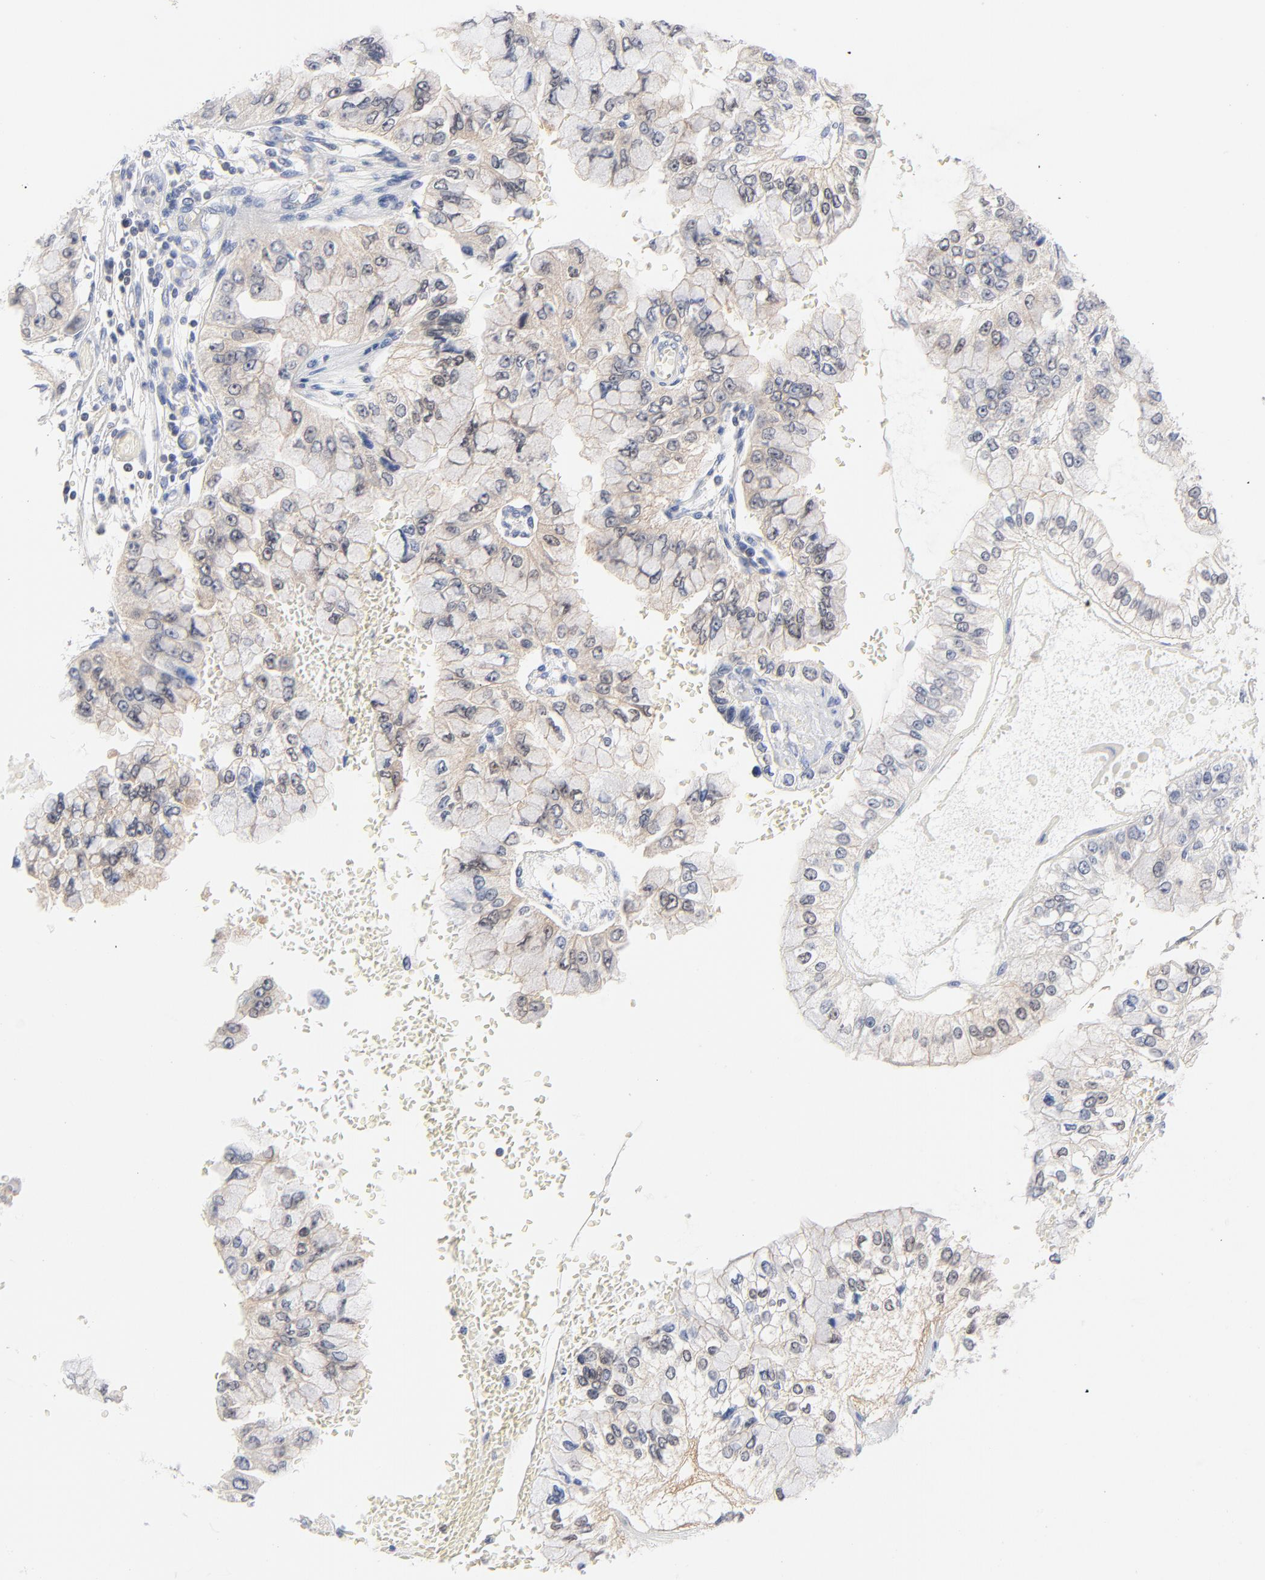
{"staining": {"intensity": "negative", "quantity": "none", "location": "none"}, "tissue": "liver cancer", "cell_type": "Tumor cells", "image_type": "cancer", "snomed": [{"axis": "morphology", "description": "Cholangiocarcinoma"}, {"axis": "topography", "description": "Liver"}], "caption": "Immunohistochemistry (IHC) micrograph of human liver cancer stained for a protein (brown), which displays no expression in tumor cells. (DAB immunohistochemistry (IHC) visualized using brightfield microscopy, high magnification).", "gene": "CAB39L", "patient": {"sex": "female", "age": 79}}